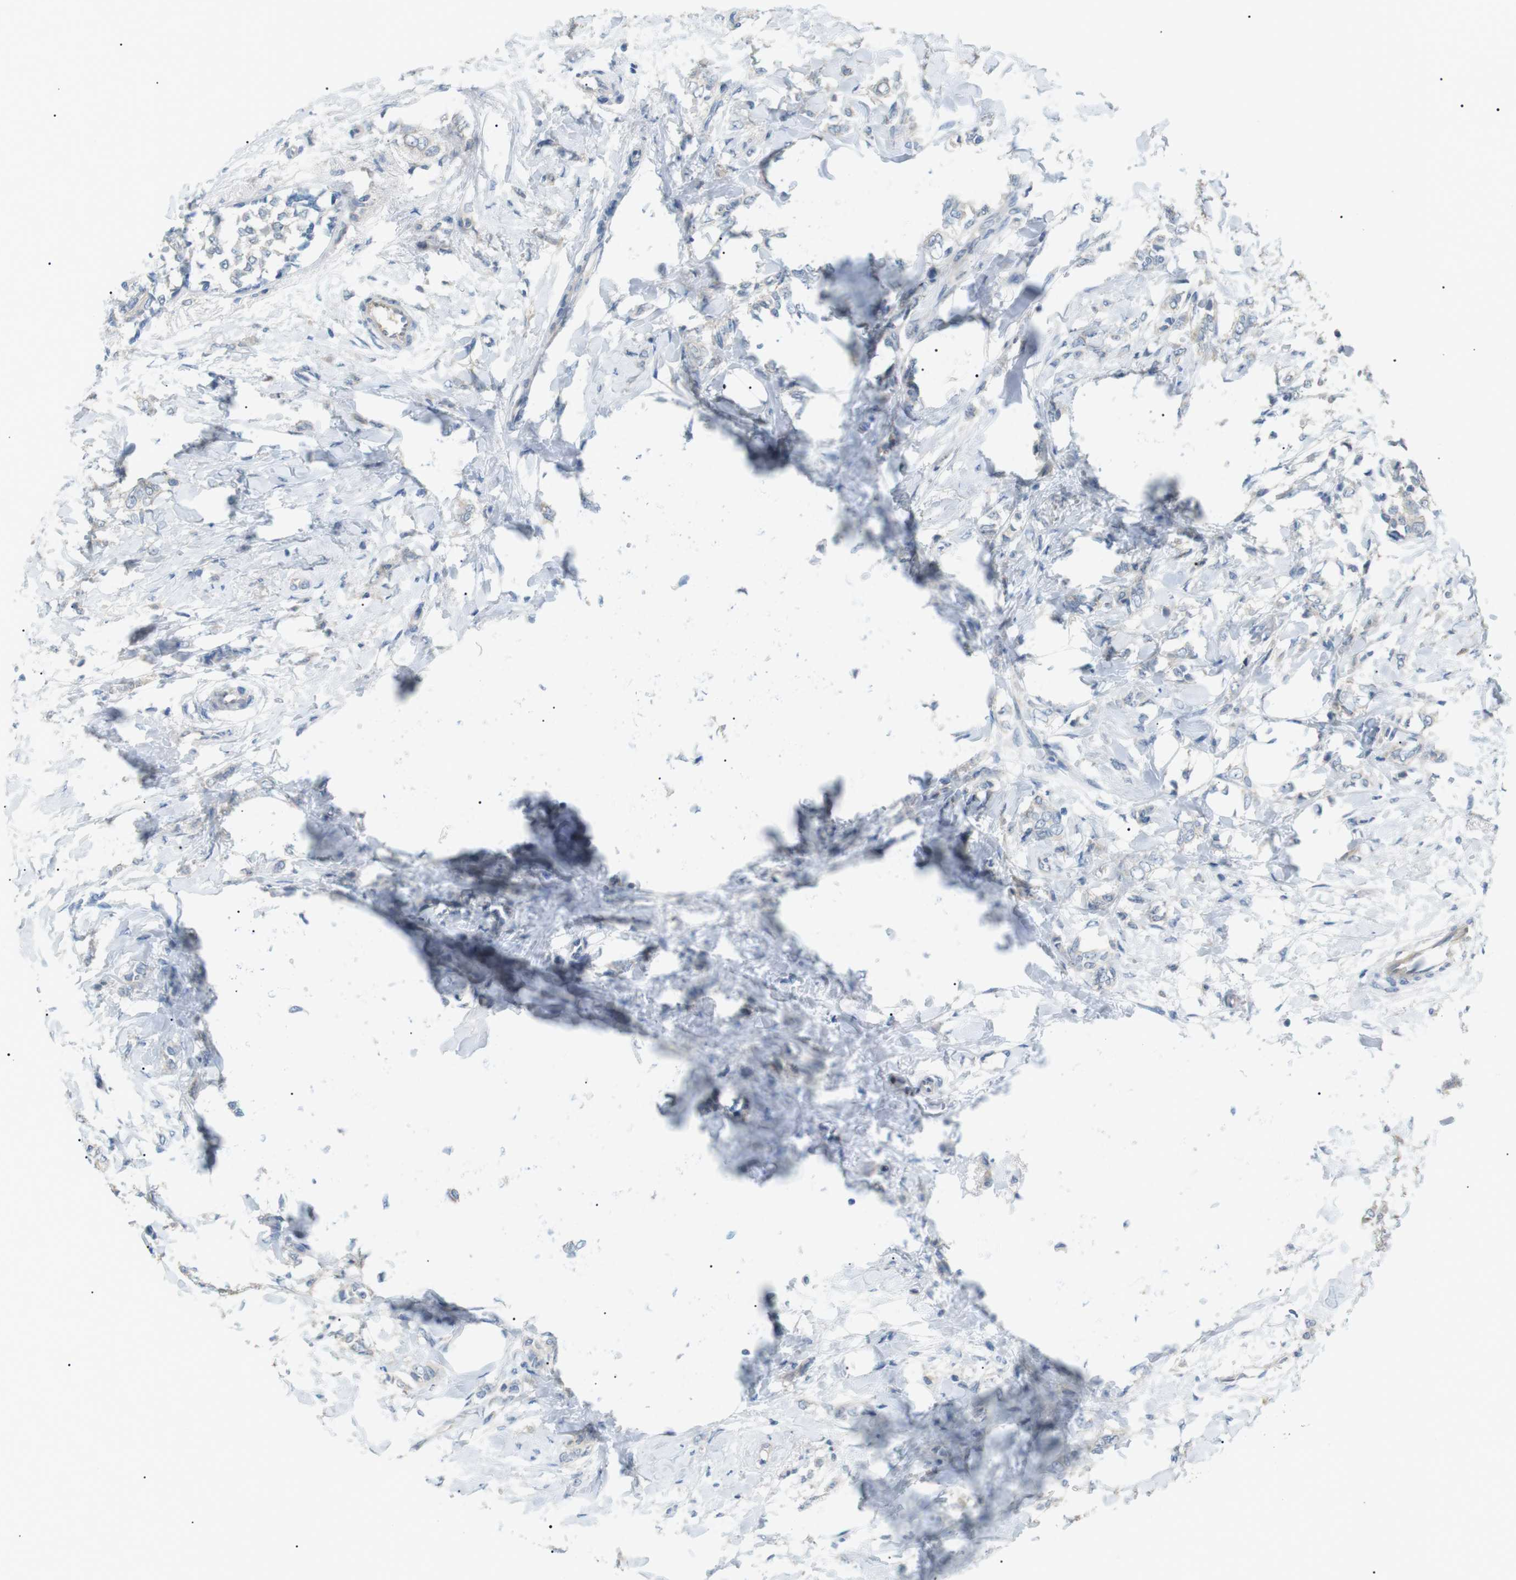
{"staining": {"intensity": "weak", "quantity": "<25%", "location": "cytoplasmic/membranous"}, "tissue": "breast cancer", "cell_type": "Tumor cells", "image_type": "cancer", "snomed": [{"axis": "morphology", "description": "Lobular carcinoma, in situ"}, {"axis": "morphology", "description": "Lobular carcinoma"}, {"axis": "topography", "description": "Breast"}], "caption": "Breast cancer (lobular carcinoma in situ) was stained to show a protein in brown. There is no significant staining in tumor cells. Brightfield microscopy of immunohistochemistry stained with DAB (3,3'-diaminobenzidine) (brown) and hematoxylin (blue), captured at high magnification.", "gene": "CDH26", "patient": {"sex": "female", "age": 41}}